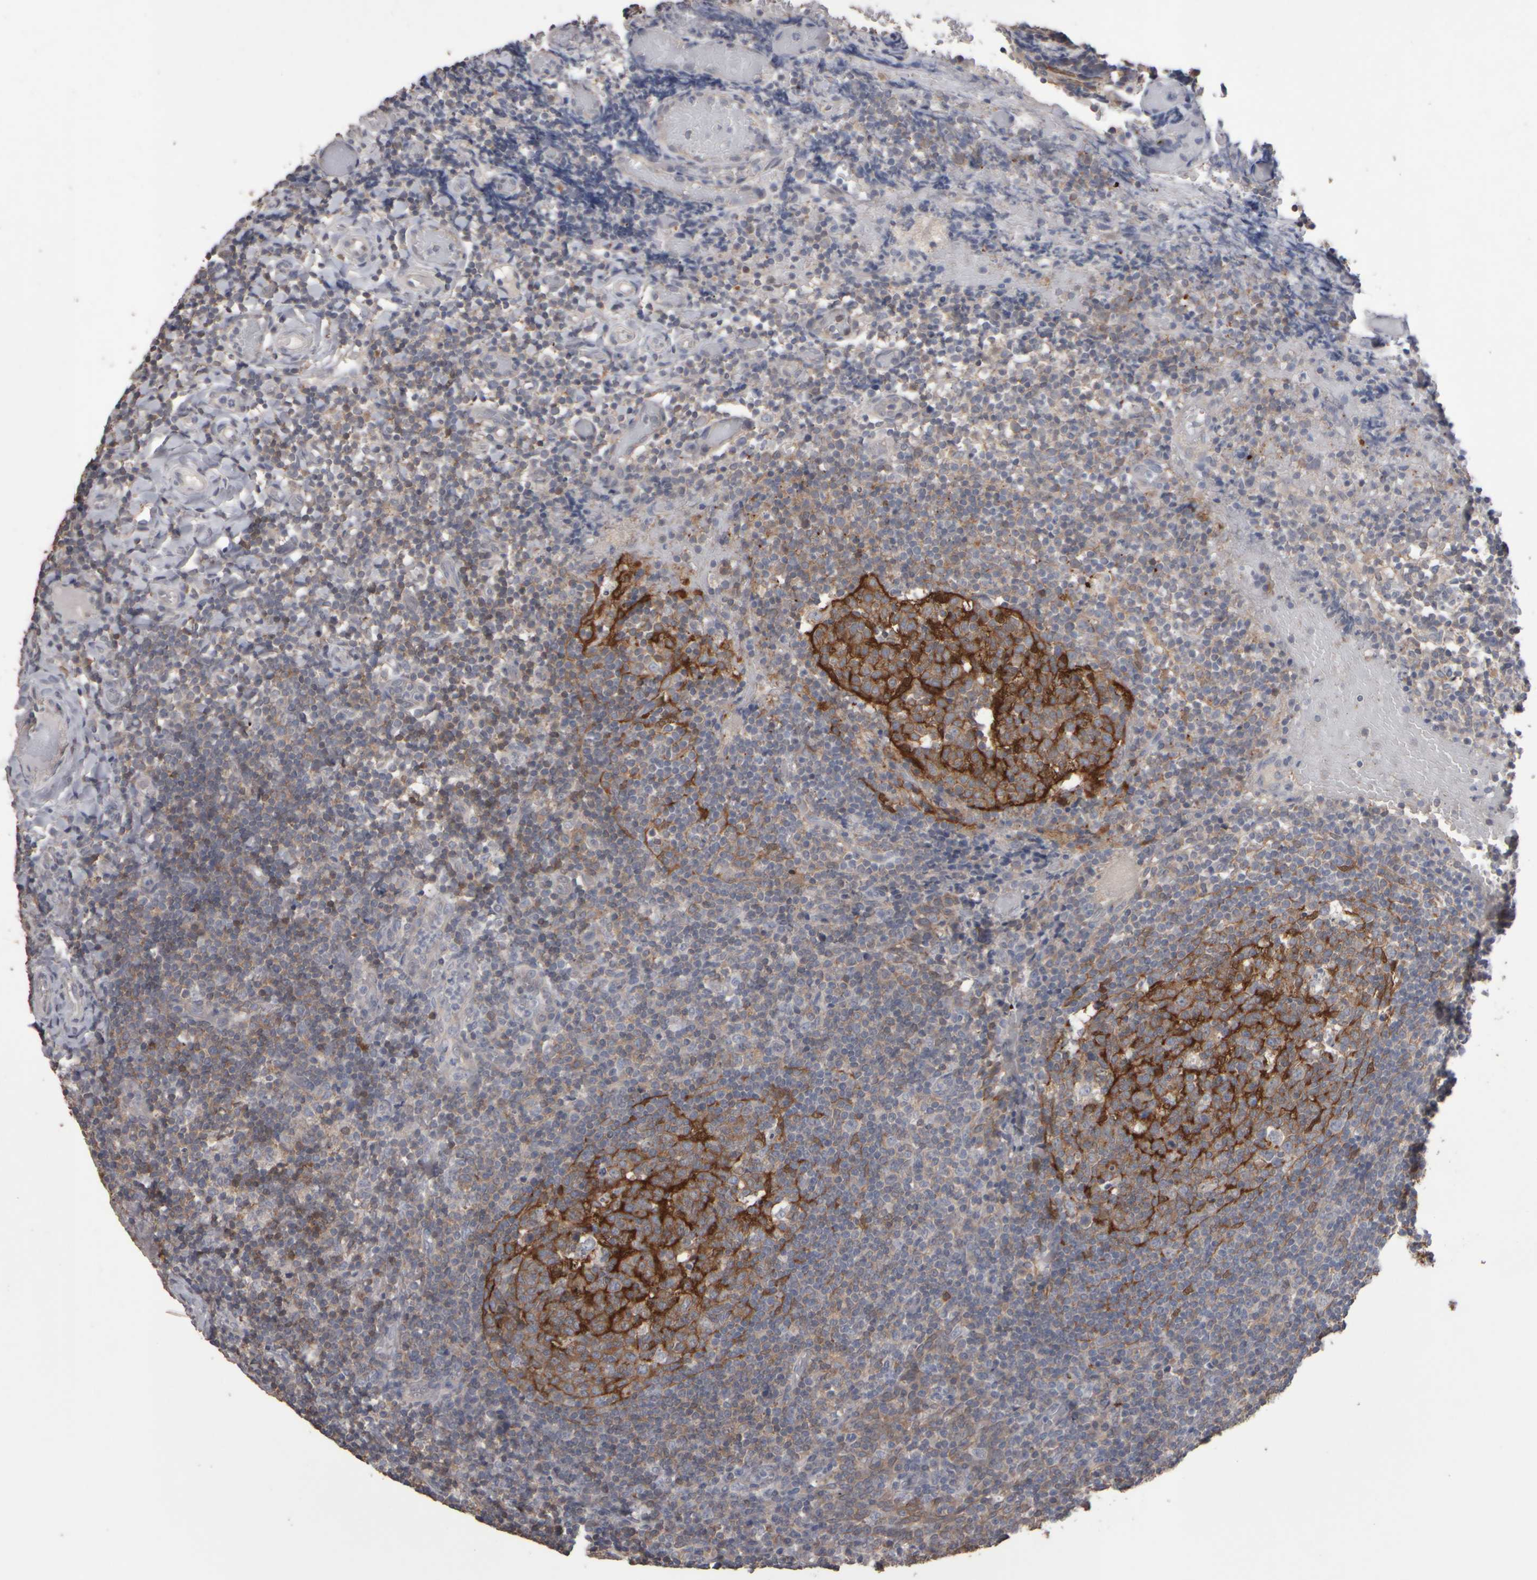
{"staining": {"intensity": "strong", "quantity": "<25%", "location": "cytoplasmic/membranous"}, "tissue": "tonsil", "cell_type": "Germinal center cells", "image_type": "normal", "snomed": [{"axis": "morphology", "description": "Normal tissue, NOS"}, {"axis": "topography", "description": "Tonsil"}], "caption": "Protein analysis of unremarkable tonsil displays strong cytoplasmic/membranous expression in about <25% of germinal center cells. (Stains: DAB (3,3'-diaminobenzidine) in brown, nuclei in blue, Microscopy: brightfield microscopy at high magnification).", "gene": "EPHX2", "patient": {"sex": "female", "age": 19}}